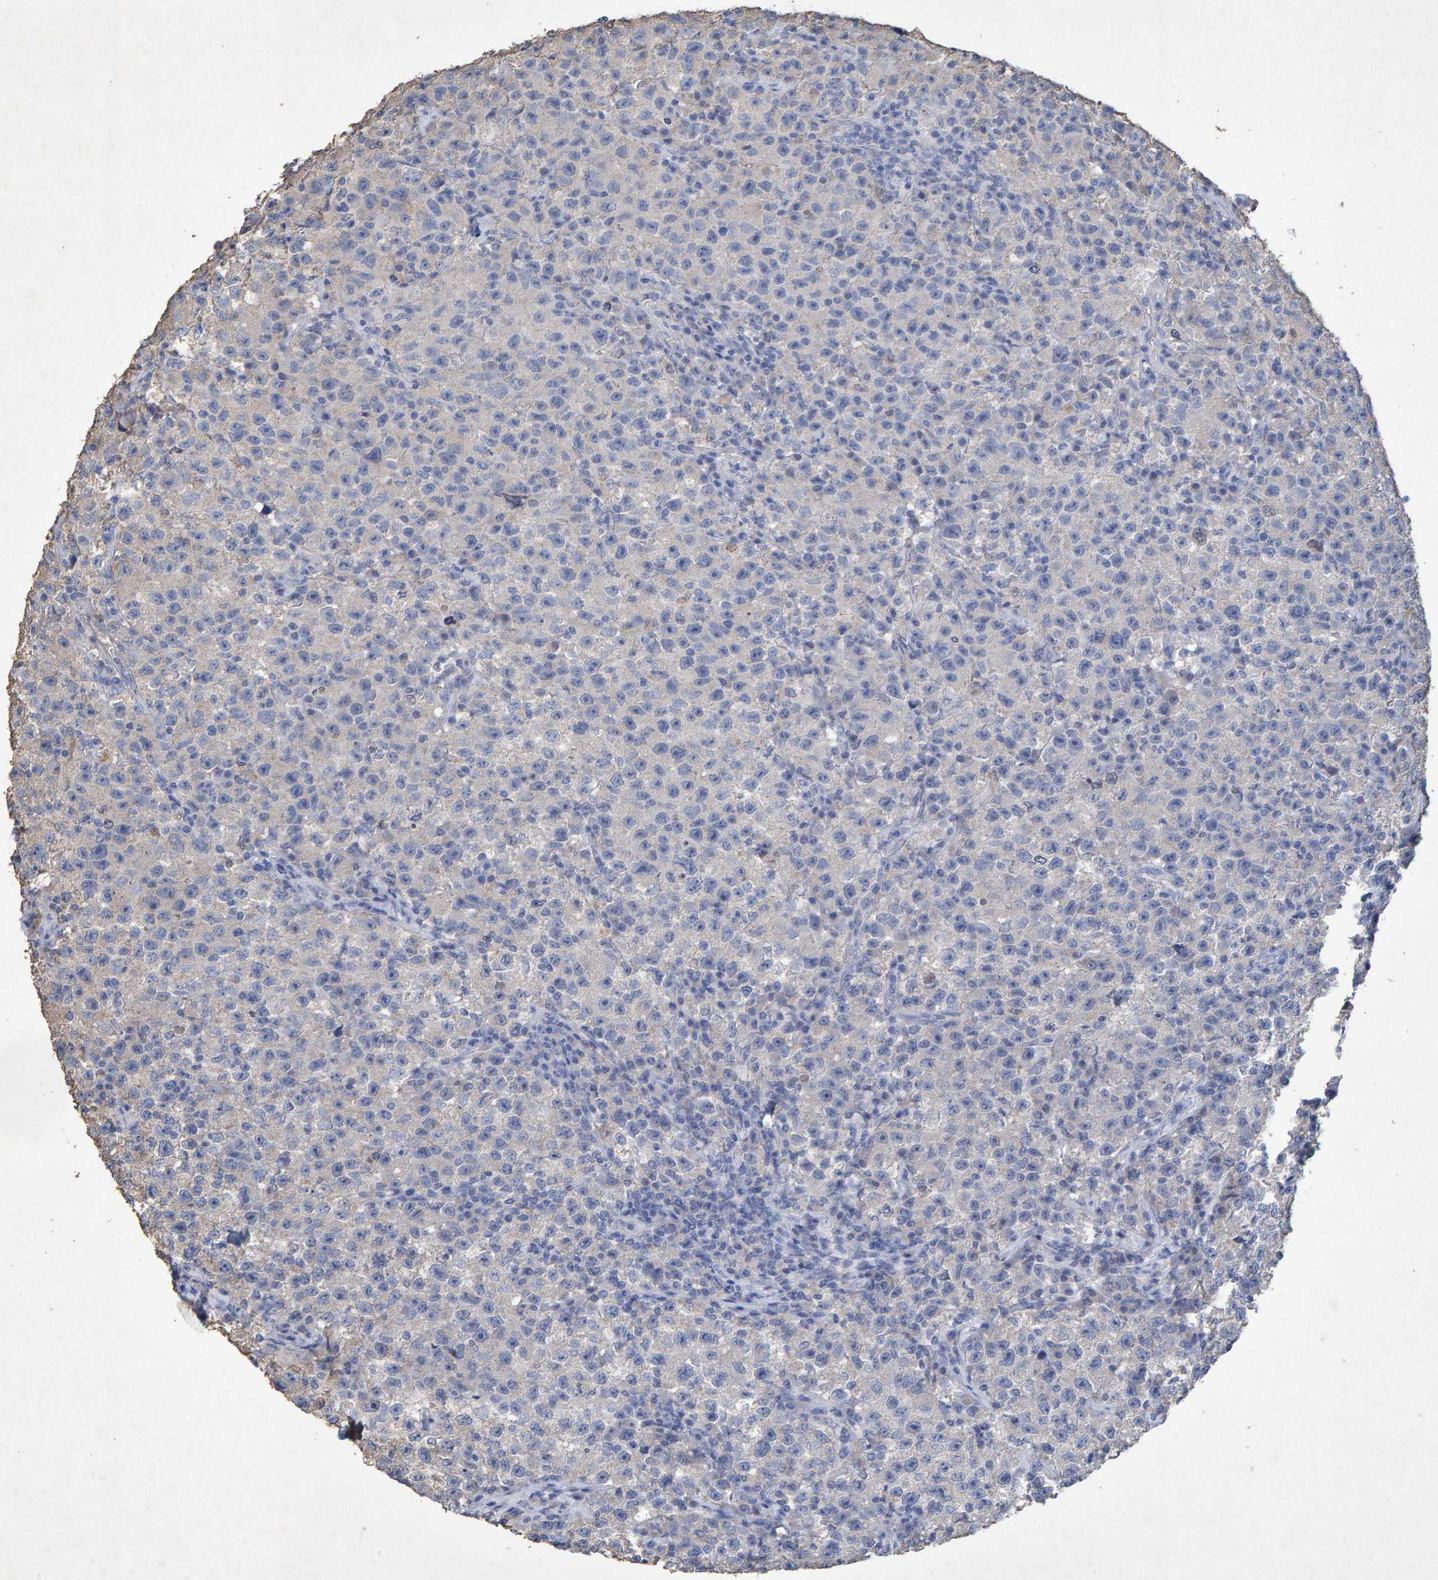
{"staining": {"intensity": "negative", "quantity": "none", "location": "none"}, "tissue": "testis cancer", "cell_type": "Tumor cells", "image_type": "cancer", "snomed": [{"axis": "morphology", "description": "Seminoma, NOS"}, {"axis": "topography", "description": "Testis"}], "caption": "Immunohistochemical staining of human testis cancer (seminoma) demonstrates no significant staining in tumor cells.", "gene": "CTH", "patient": {"sex": "male", "age": 22}}